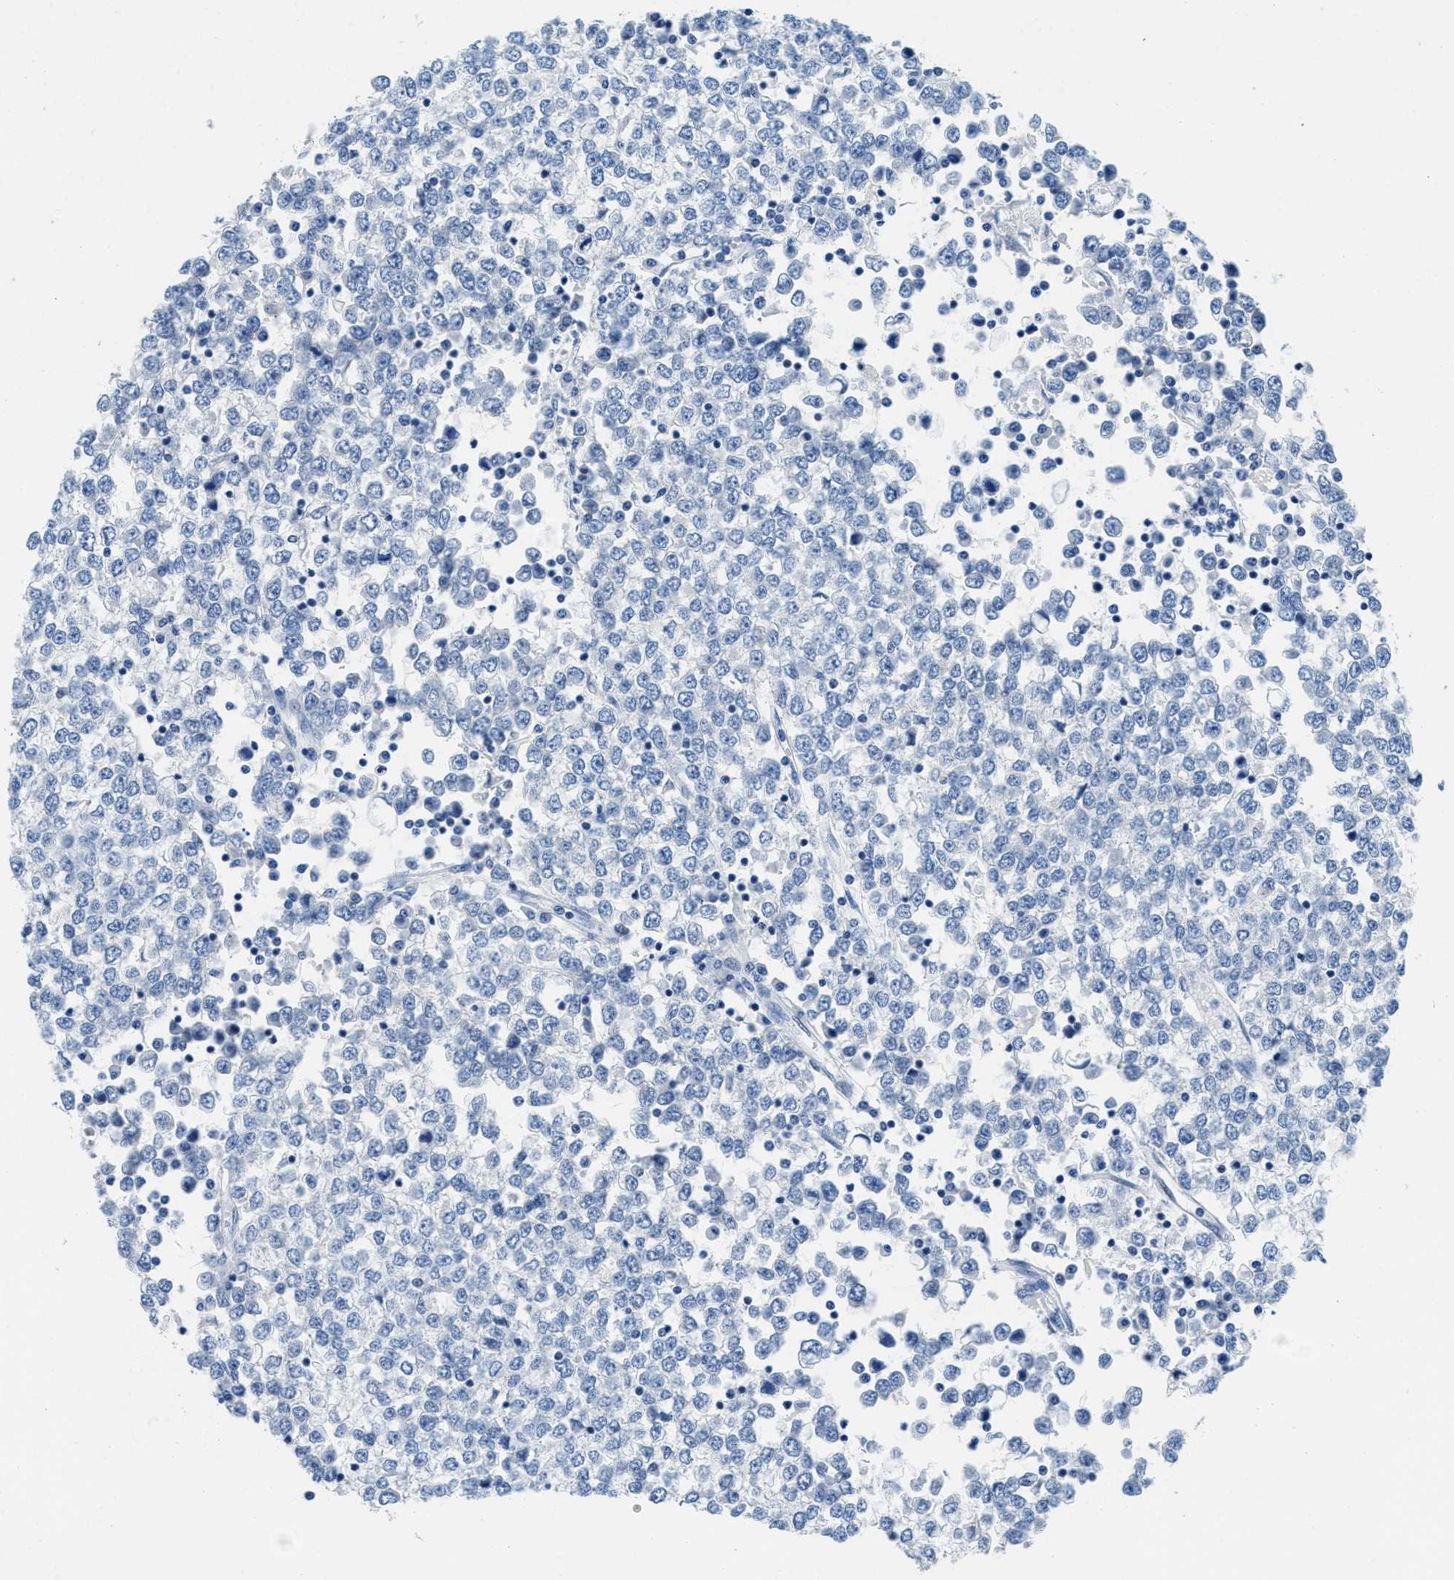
{"staining": {"intensity": "negative", "quantity": "none", "location": "none"}, "tissue": "testis cancer", "cell_type": "Tumor cells", "image_type": "cancer", "snomed": [{"axis": "morphology", "description": "Seminoma, NOS"}, {"axis": "topography", "description": "Testis"}], "caption": "Tumor cells show no significant expression in testis seminoma.", "gene": "MBL2", "patient": {"sex": "male", "age": 65}}